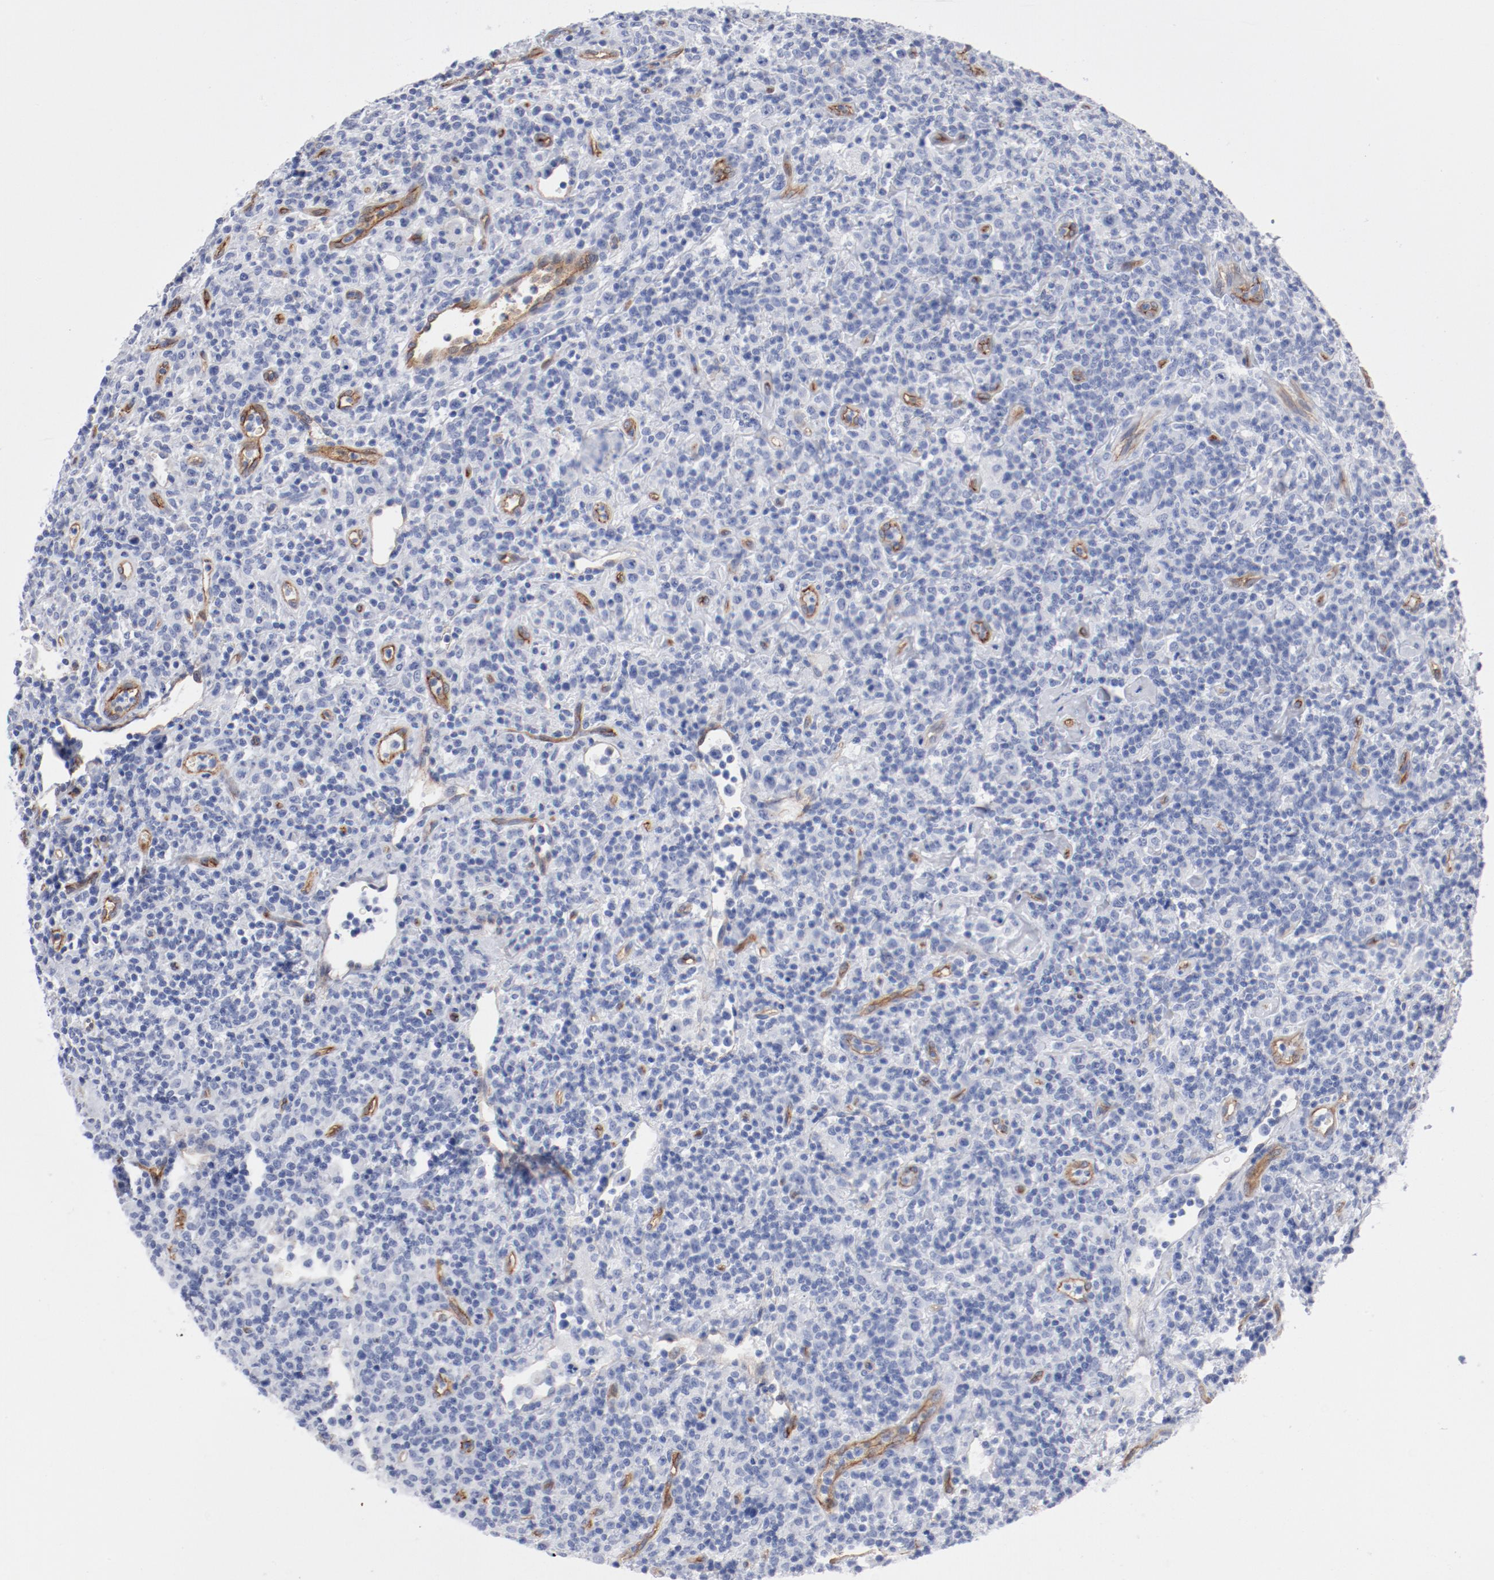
{"staining": {"intensity": "negative", "quantity": "none", "location": "none"}, "tissue": "lymphoma", "cell_type": "Tumor cells", "image_type": "cancer", "snomed": [{"axis": "morphology", "description": "Hodgkin's disease, NOS"}, {"axis": "topography", "description": "Lymph node"}], "caption": "Lymphoma stained for a protein using IHC demonstrates no positivity tumor cells.", "gene": "SHANK3", "patient": {"sex": "male", "age": 65}}